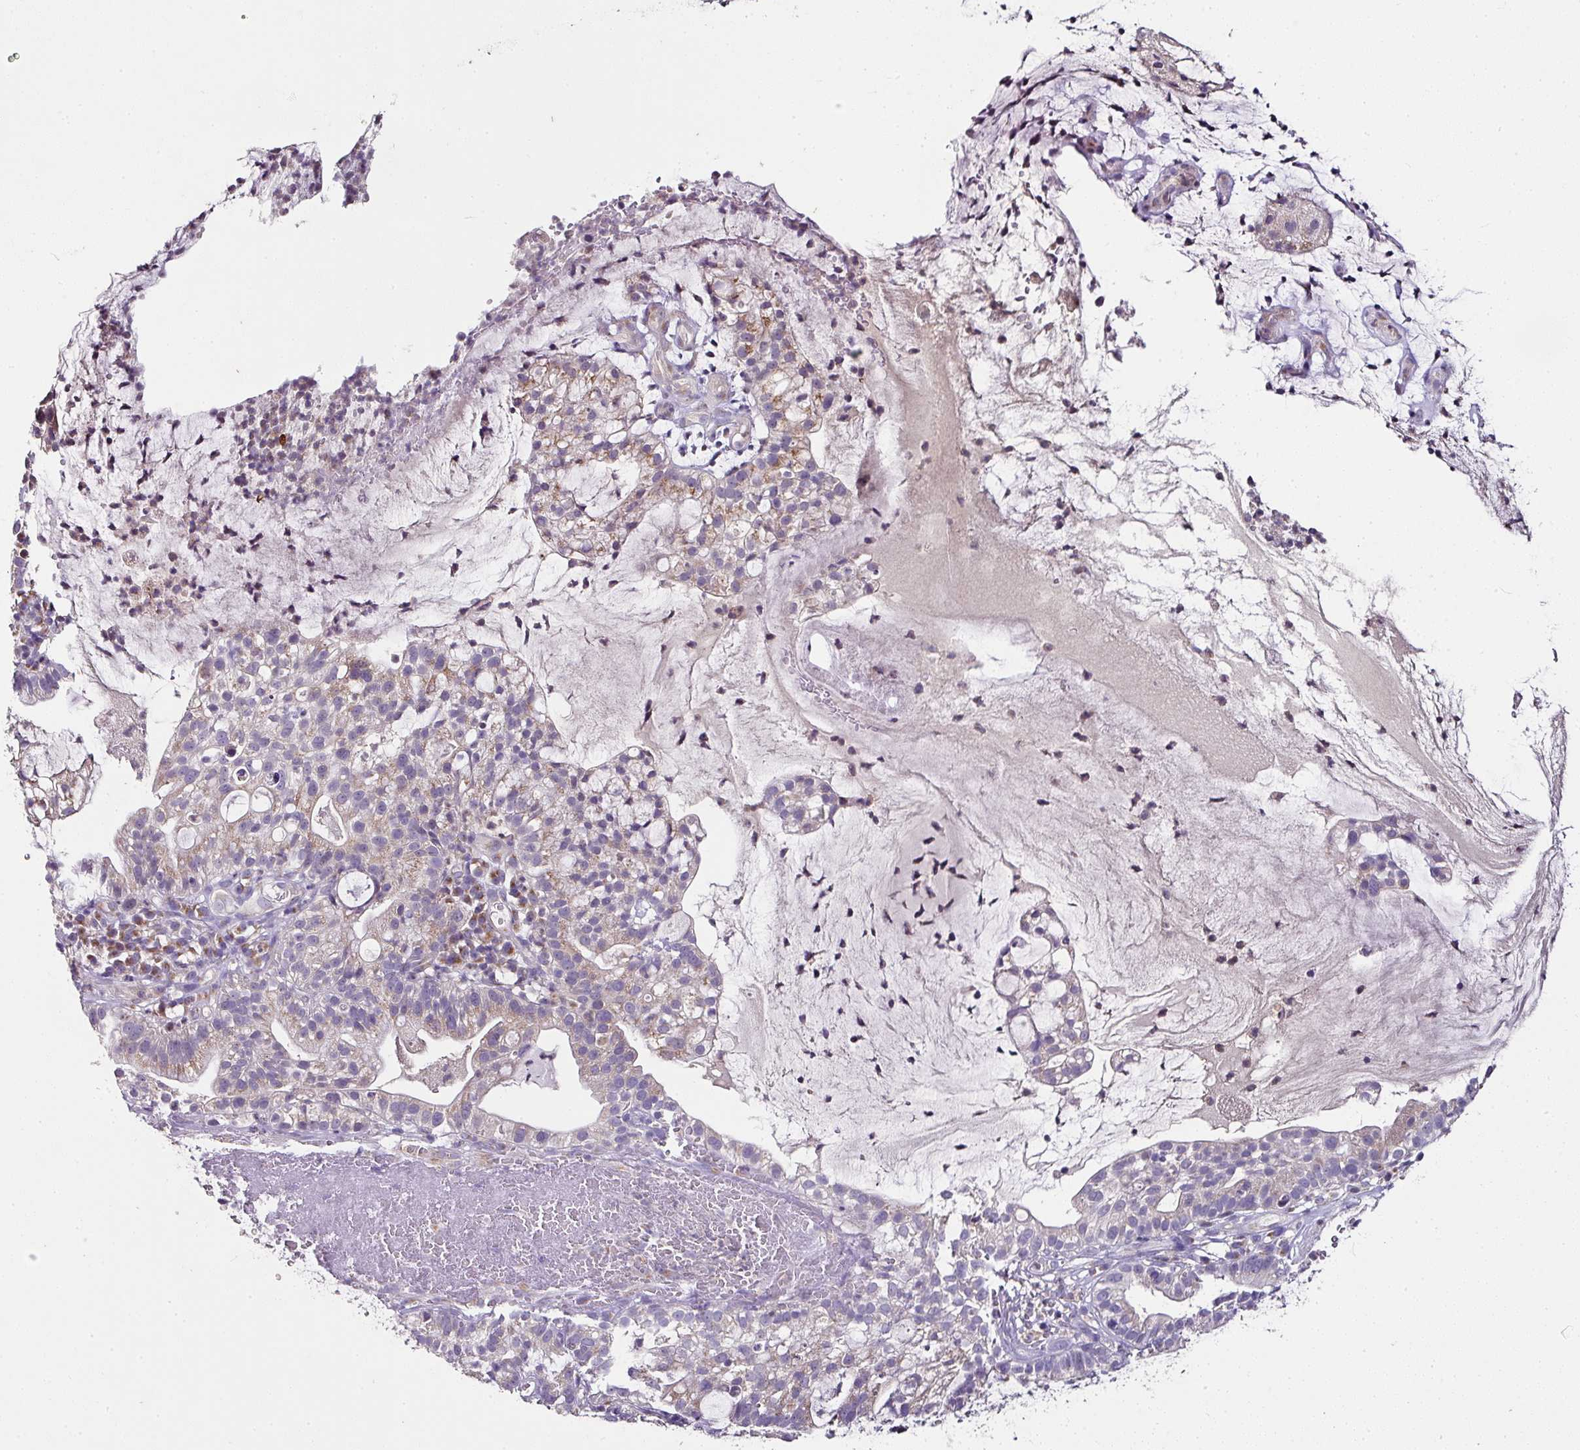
{"staining": {"intensity": "moderate", "quantity": "<25%", "location": "cytoplasmic/membranous"}, "tissue": "cervical cancer", "cell_type": "Tumor cells", "image_type": "cancer", "snomed": [{"axis": "morphology", "description": "Adenocarcinoma, NOS"}, {"axis": "topography", "description": "Cervix"}], "caption": "Human cervical cancer stained with a brown dye displays moderate cytoplasmic/membranous positive staining in about <25% of tumor cells.", "gene": "SKIC2", "patient": {"sex": "female", "age": 41}}